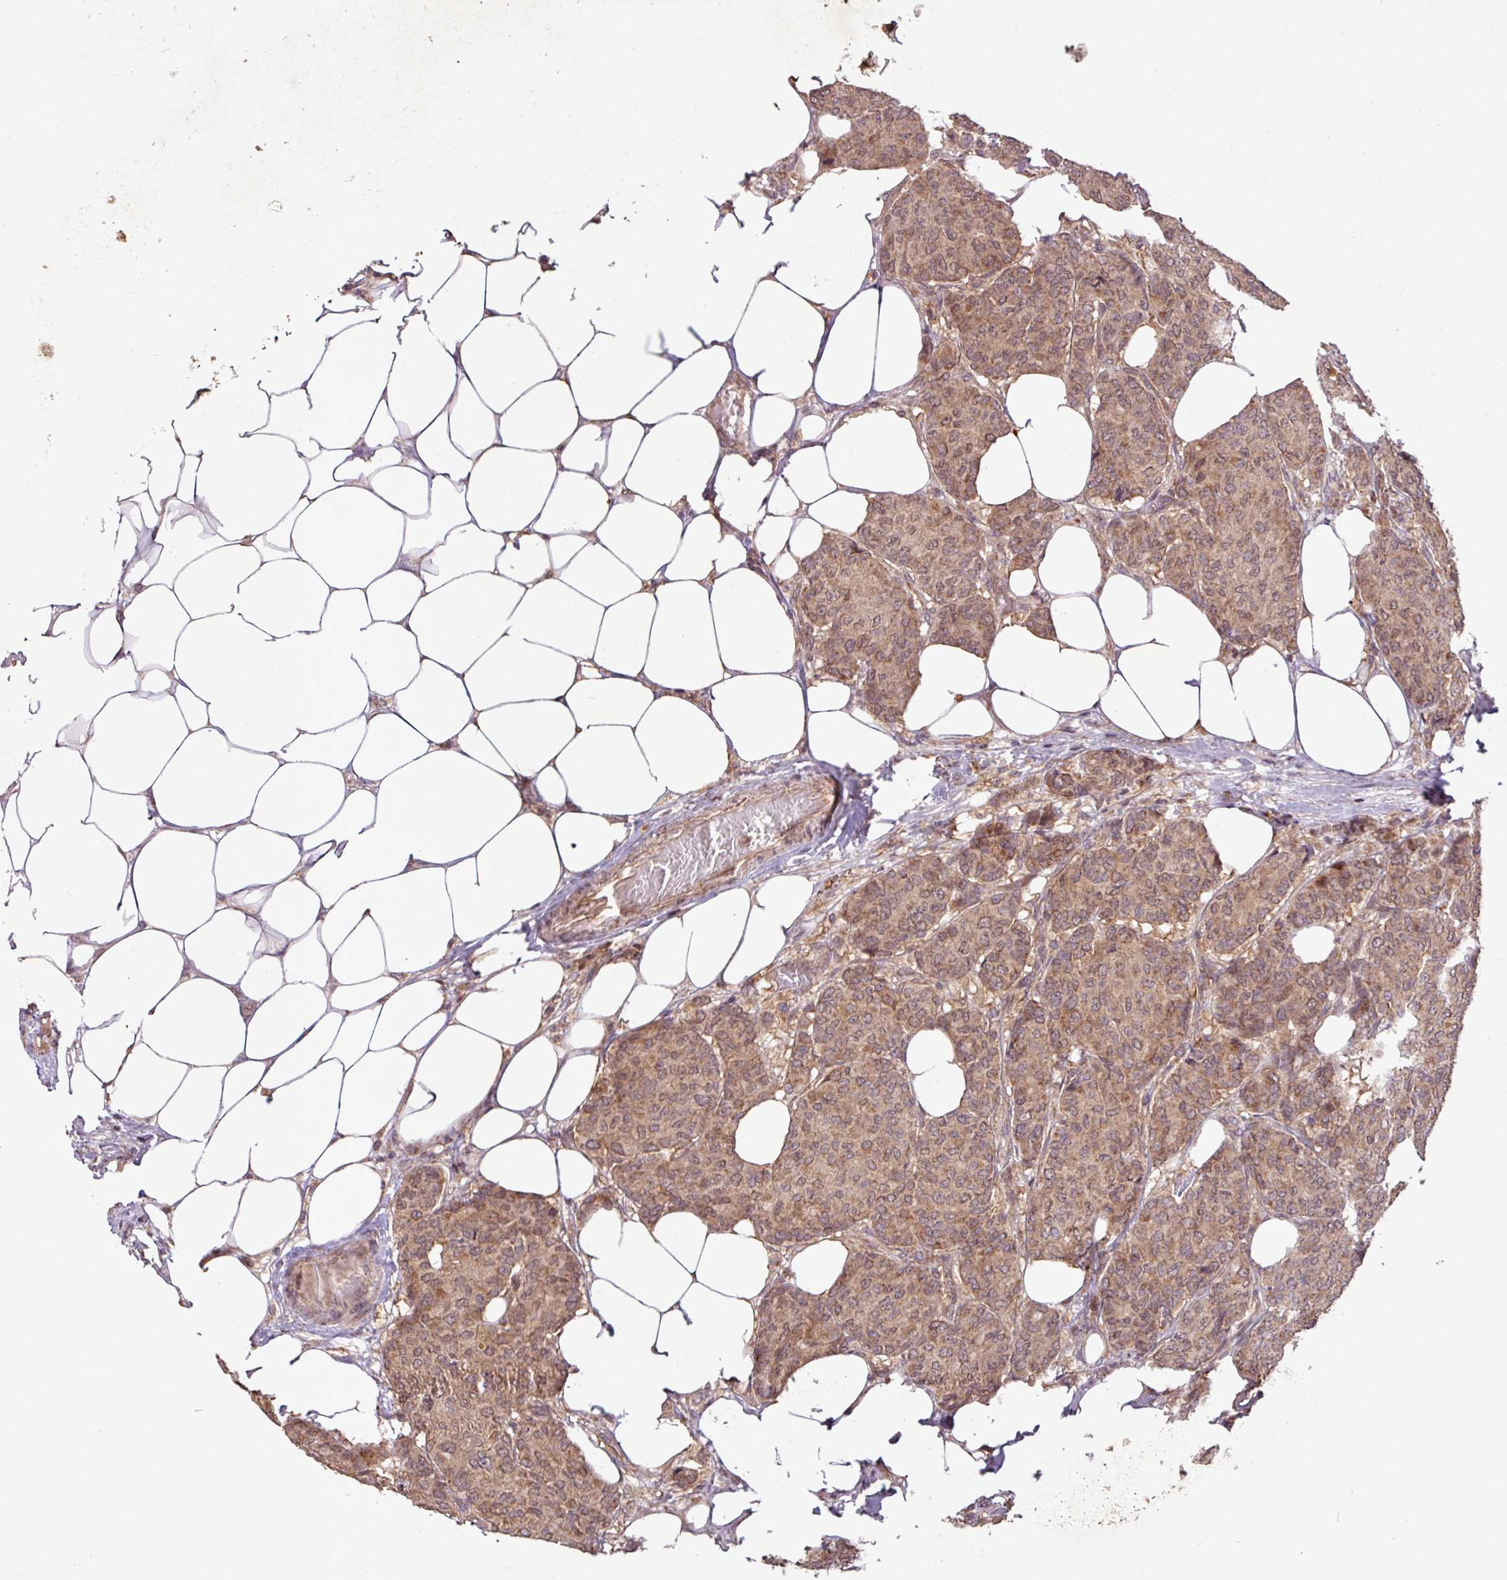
{"staining": {"intensity": "moderate", "quantity": ">75%", "location": "cytoplasmic/membranous"}, "tissue": "breast cancer", "cell_type": "Tumor cells", "image_type": "cancer", "snomed": [{"axis": "morphology", "description": "Duct carcinoma"}, {"axis": "topography", "description": "Breast"}], "caption": "Human breast invasive ductal carcinoma stained with a brown dye exhibits moderate cytoplasmic/membranous positive staining in about >75% of tumor cells.", "gene": "YPEL3", "patient": {"sex": "female", "age": 75}}